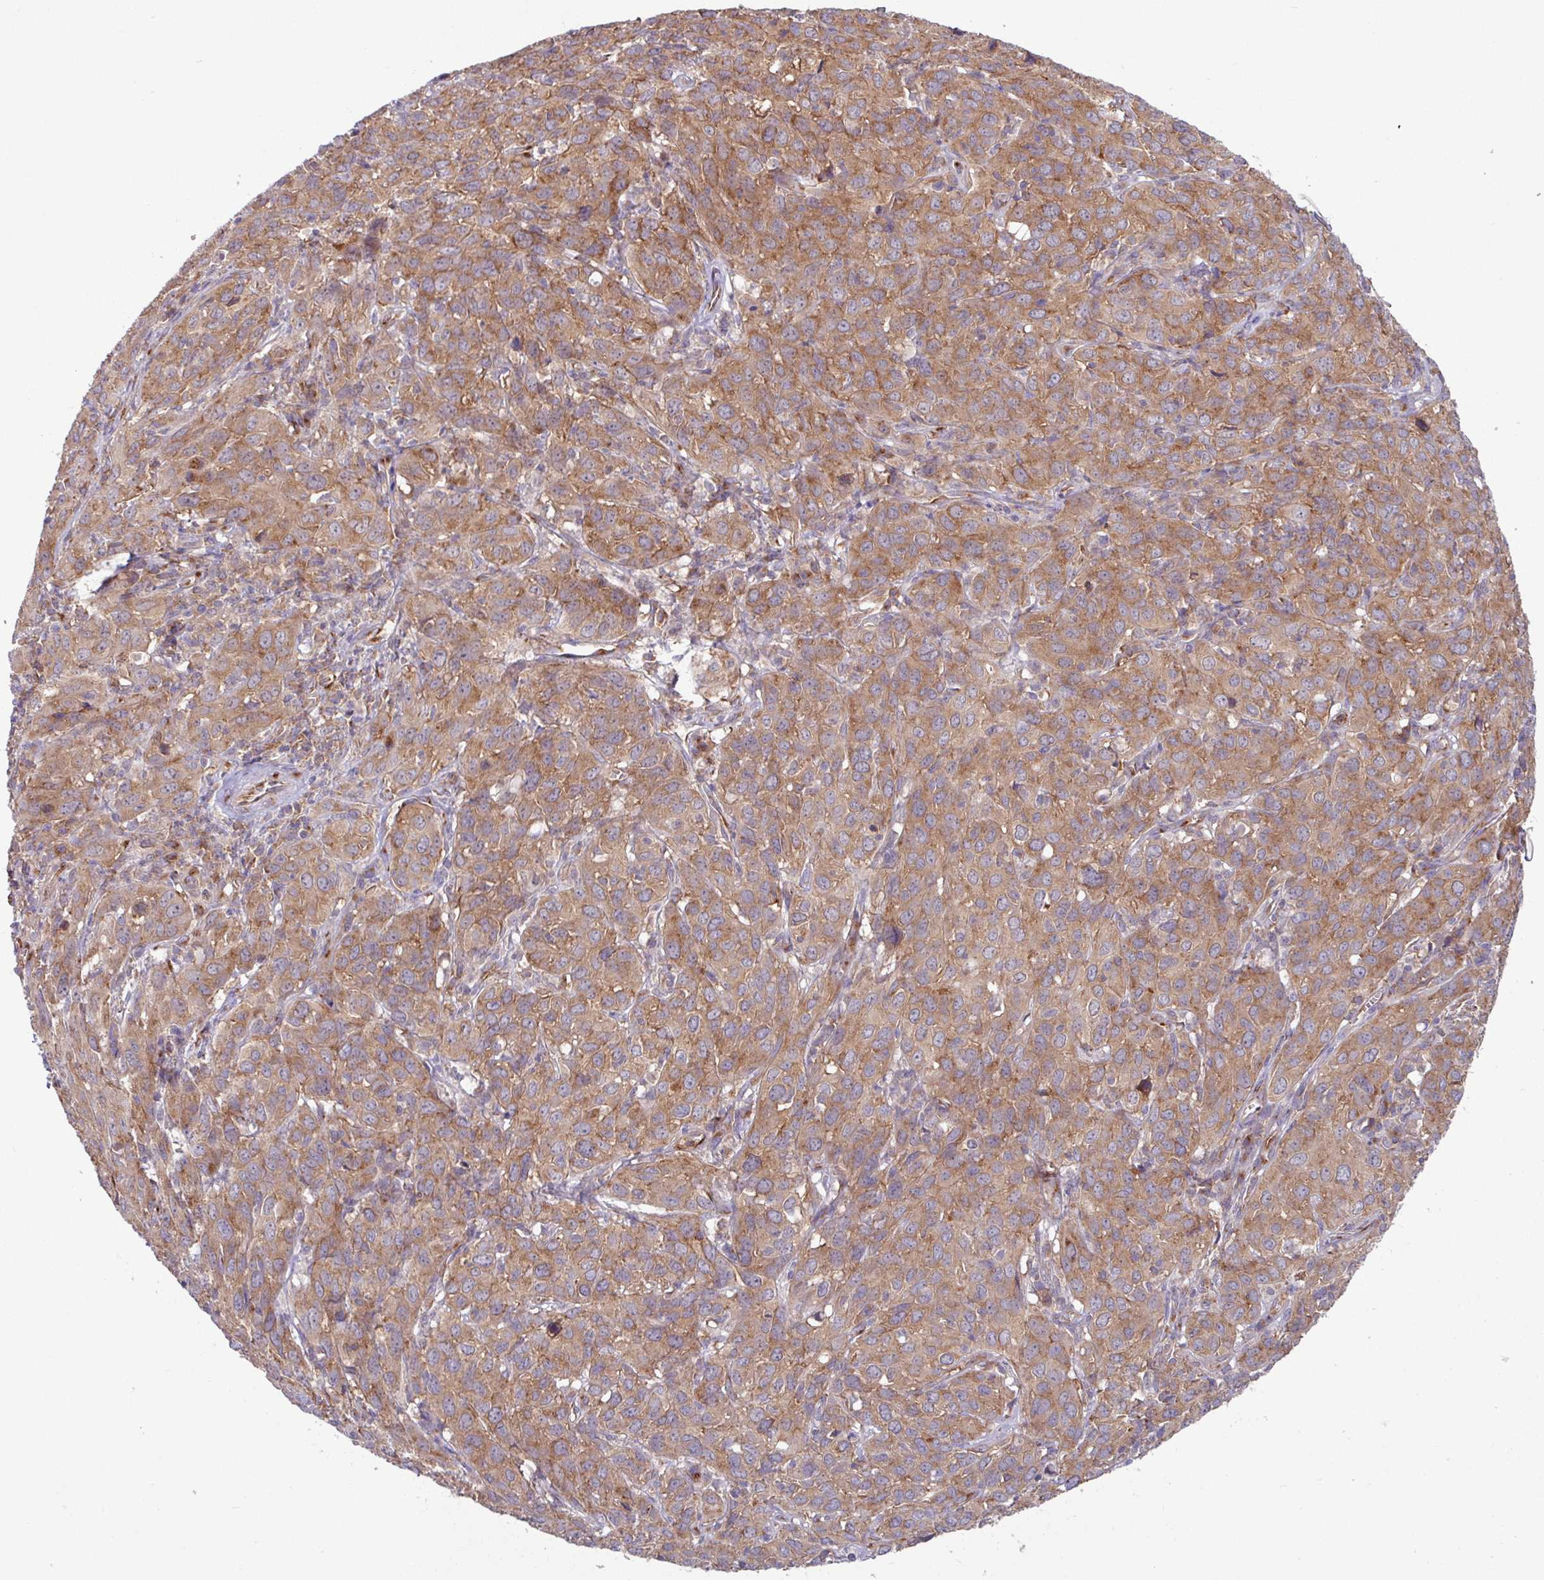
{"staining": {"intensity": "moderate", "quantity": ">75%", "location": "cytoplasmic/membranous"}, "tissue": "cervical cancer", "cell_type": "Tumor cells", "image_type": "cancer", "snomed": [{"axis": "morphology", "description": "Normal tissue, NOS"}, {"axis": "morphology", "description": "Squamous cell carcinoma, NOS"}, {"axis": "topography", "description": "Cervix"}], "caption": "A photomicrograph of cervical squamous cell carcinoma stained for a protein reveals moderate cytoplasmic/membranous brown staining in tumor cells.", "gene": "LSM12", "patient": {"sex": "female", "age": 51}}